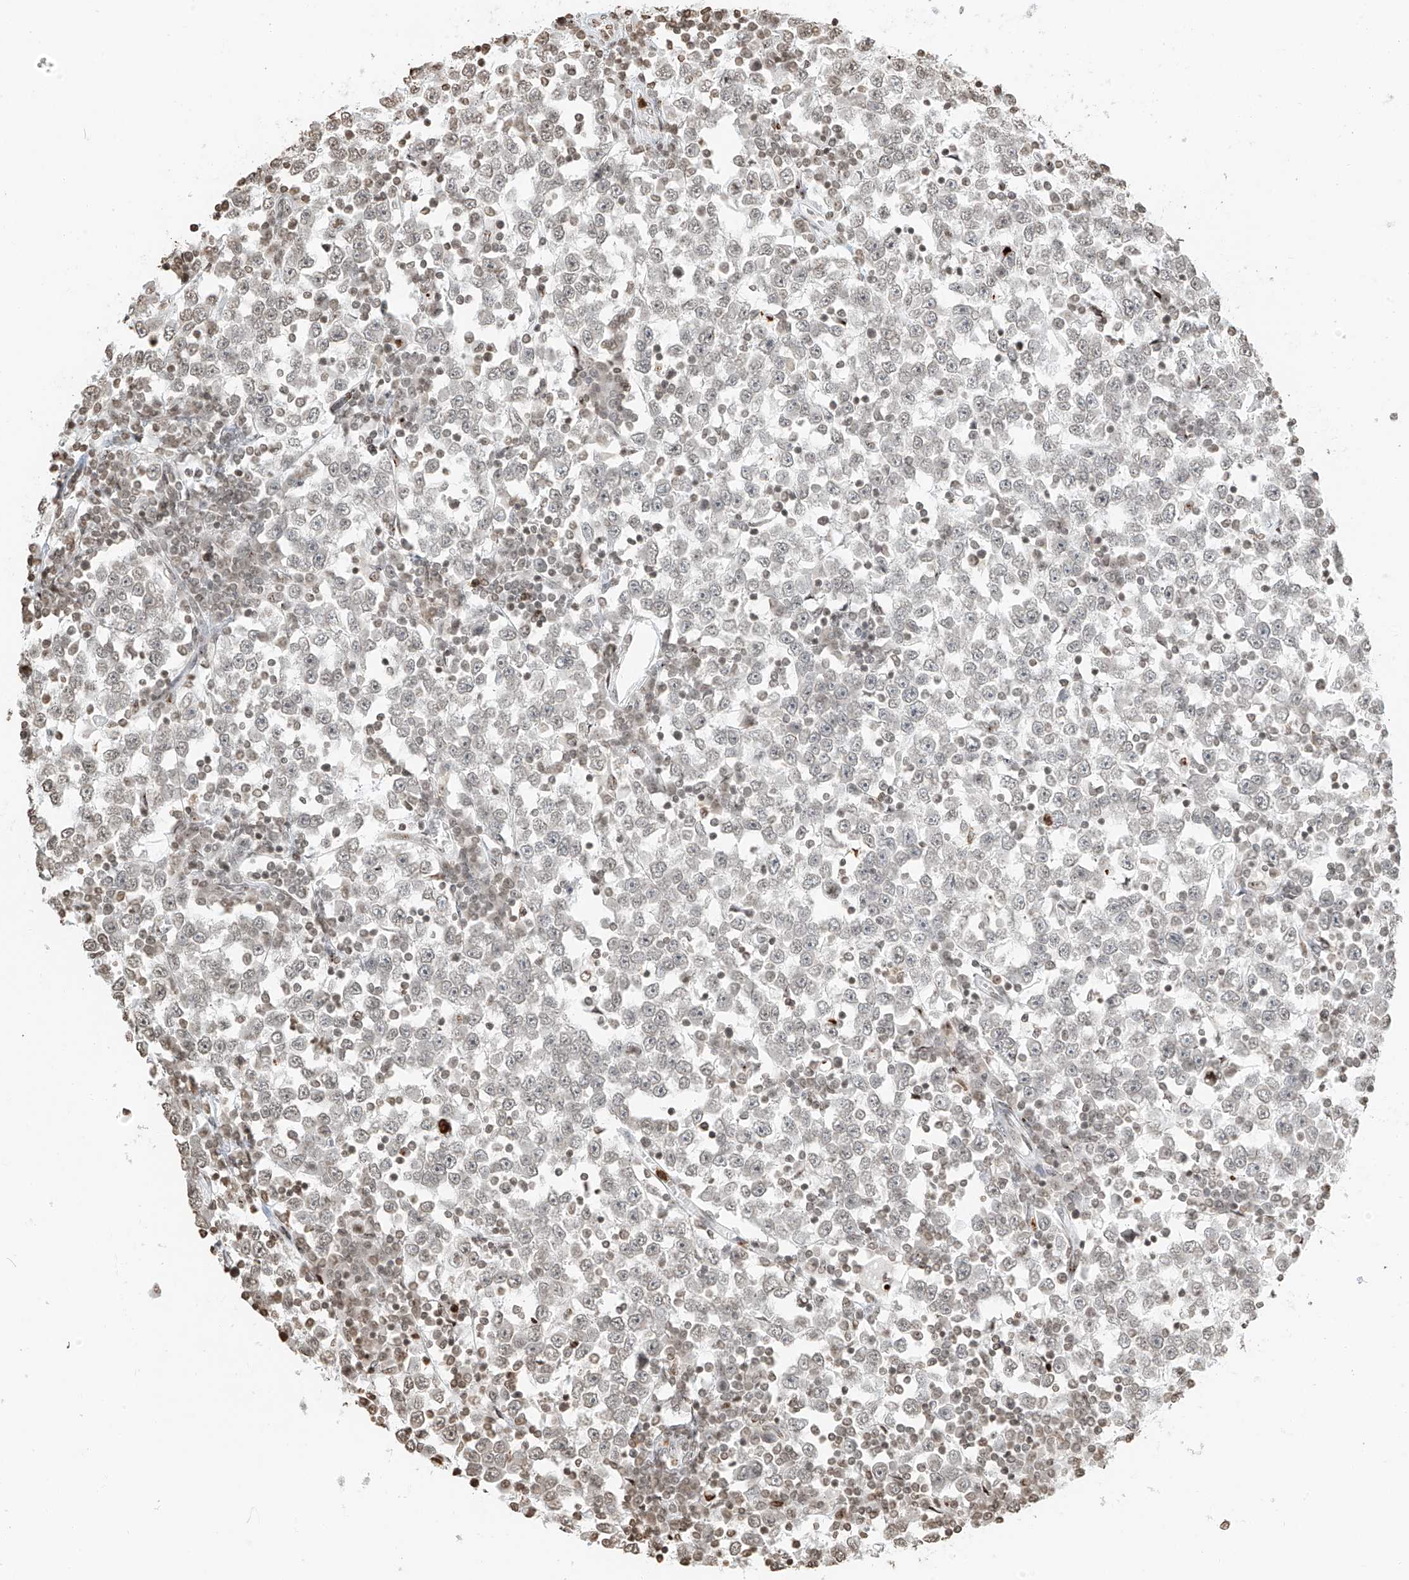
{"staining": {"intensity": "weak", "quantity": "<25%", "location": "nuclear"}, "tissue": "testis cancer", "cell_type": "Tumor cells", "image_type": "cancer", "snomed": [{"axis": "morphology", "description": "Seminoma, NOS"}, {"axis": "topography", "description": "Testis"}], "caption": "Immunohistochemistry (IHC) of seminoma (testis) displays no expression in tumor cells.", "gene": "C17orf58", "patient": {"sex": "male", "age": 65}}